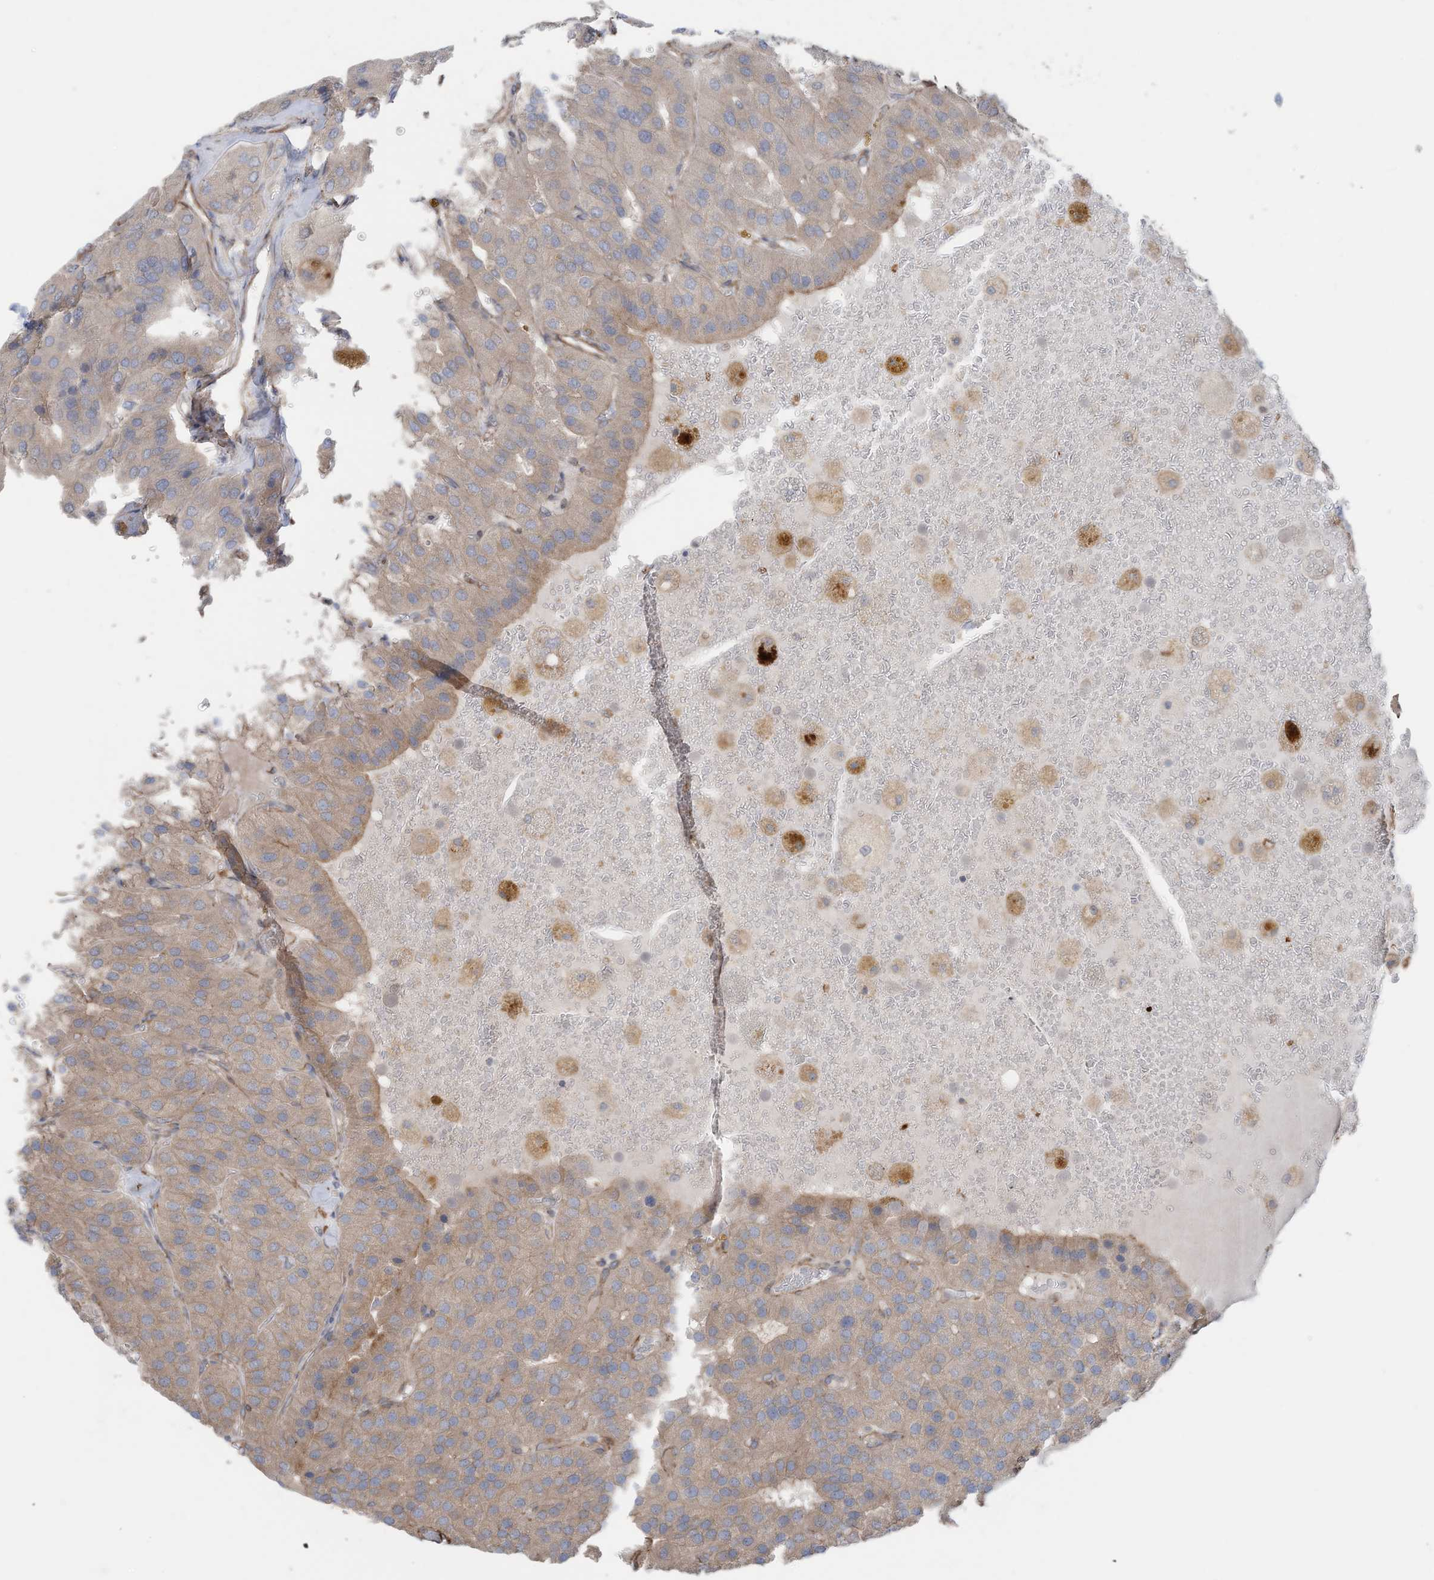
{"staining": {"intensity": "weak", "quantity": ">75%", "location": "cytoplasmic/membranous"}, "tissue": "parathyroid gland", "cell_type": "Glandular cells", "image_type": "normal", "snomed": [{"axis": "morphology", "description": "Normal tissue, NOS"}, {"axis": "morphology", "description": "Adenoma, NOS"}, {"axis": "topography", "description": "Parathyroid gland"}], "caption": "High-power microscopy captured an immunohistochemistry micrograph of benign parathyroid gland, revealing weak cytoplasmic/membranous positivity in approximately >75% of glandular cells.", "gene": "SLC17A7", "patient": {"sex": "female", "age": 86}}